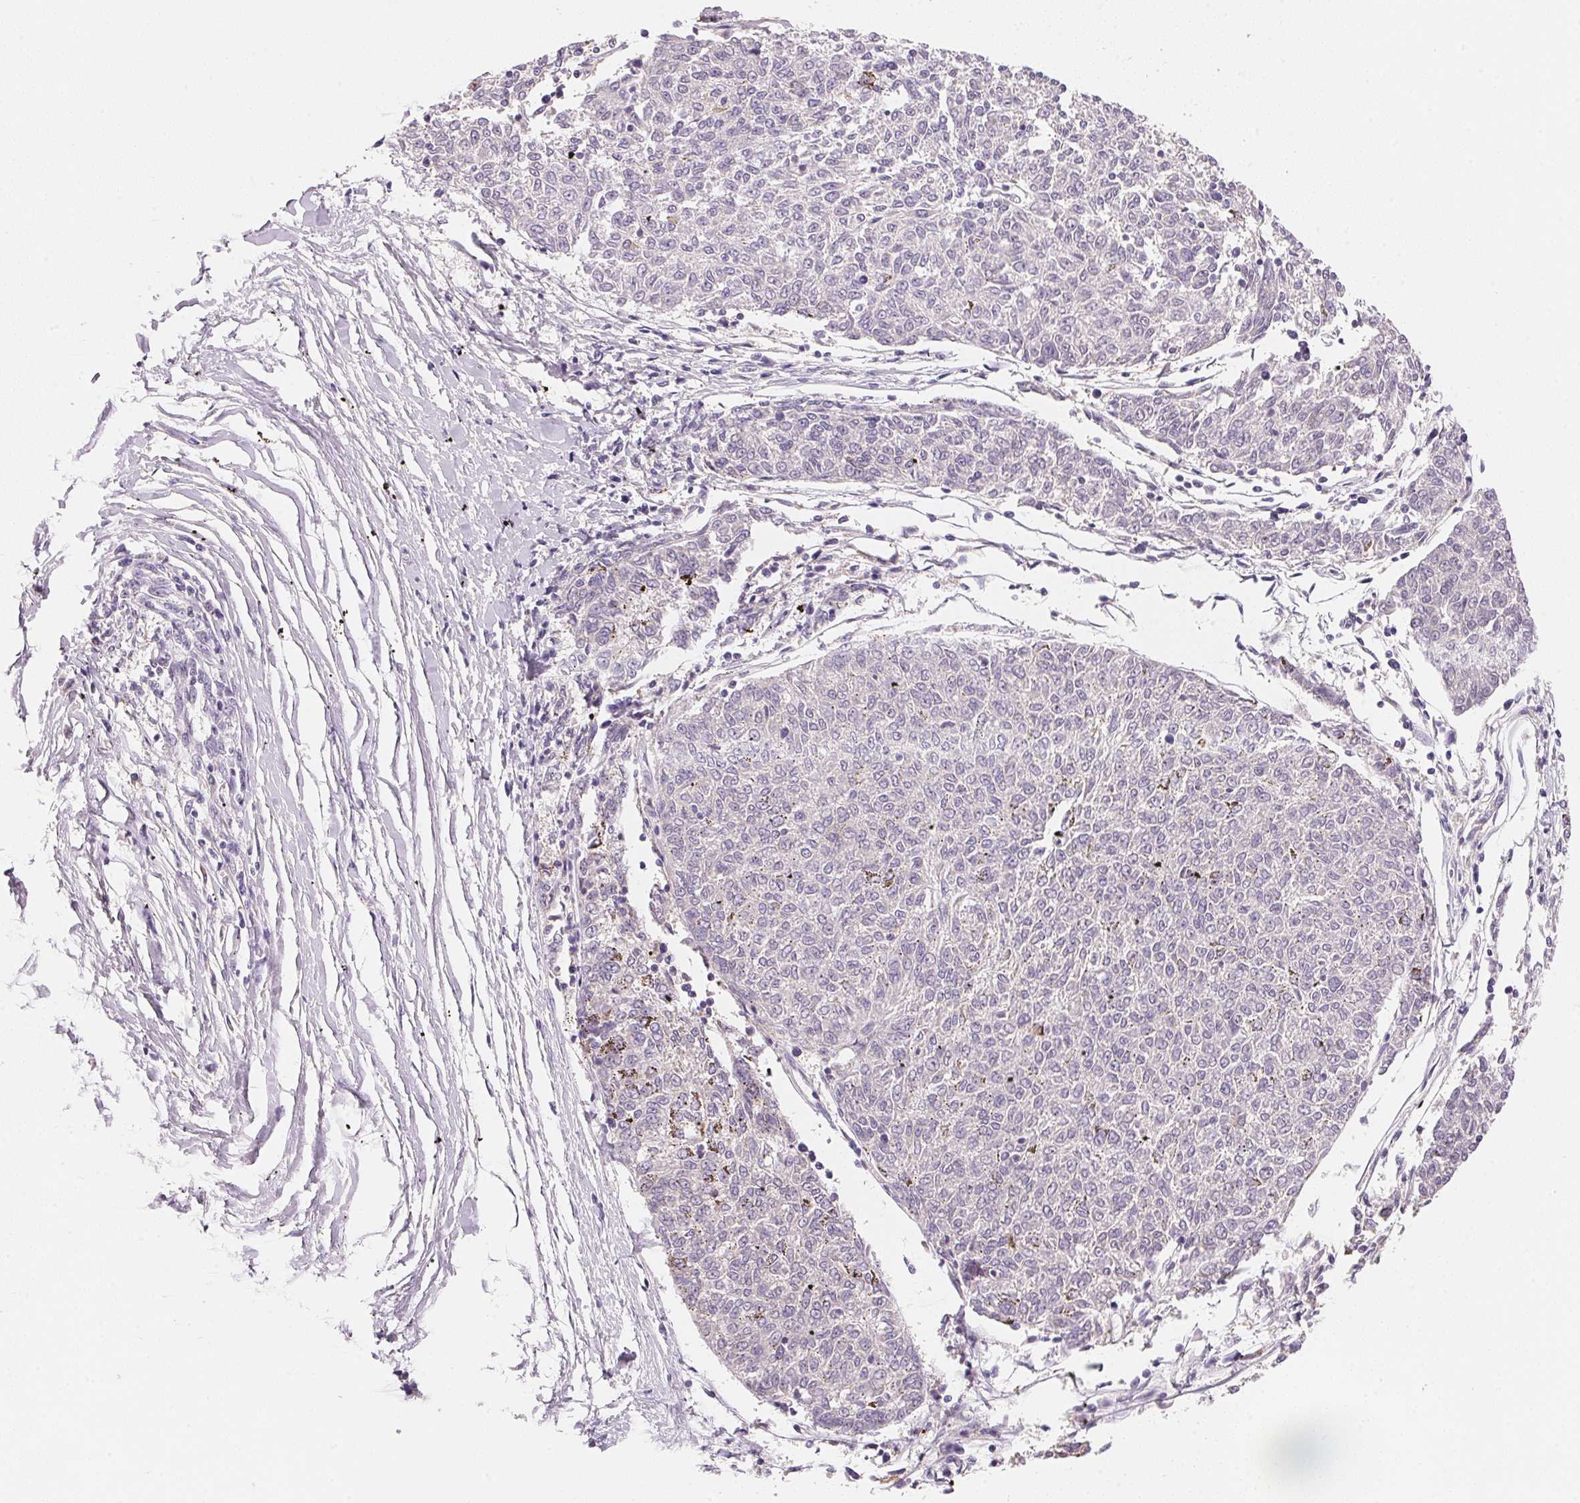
{"staining": {"intensity": "negative", "quantity": "none", "location": "none"}, "tissue": "melanoma", "cell_type": "Tumor cells", "image_type": "cancer", "snomed": [{"axis": "morphology", "description": "Malignant melanoma, NOS"}, {"axis": "topography", "description": "Skin"}], "caption": "Tumor cells show no significant protein expression in malignant melanoma. The staining was performed using DAB (3,3'-diaminobenzidine) to visualize the protein expression in brown, while the nuclei were stained in blue with hematoxylin (Magnification: 20x).", "gene": "MCOLN3", "patient": {"sex": "female", "age": 72}}